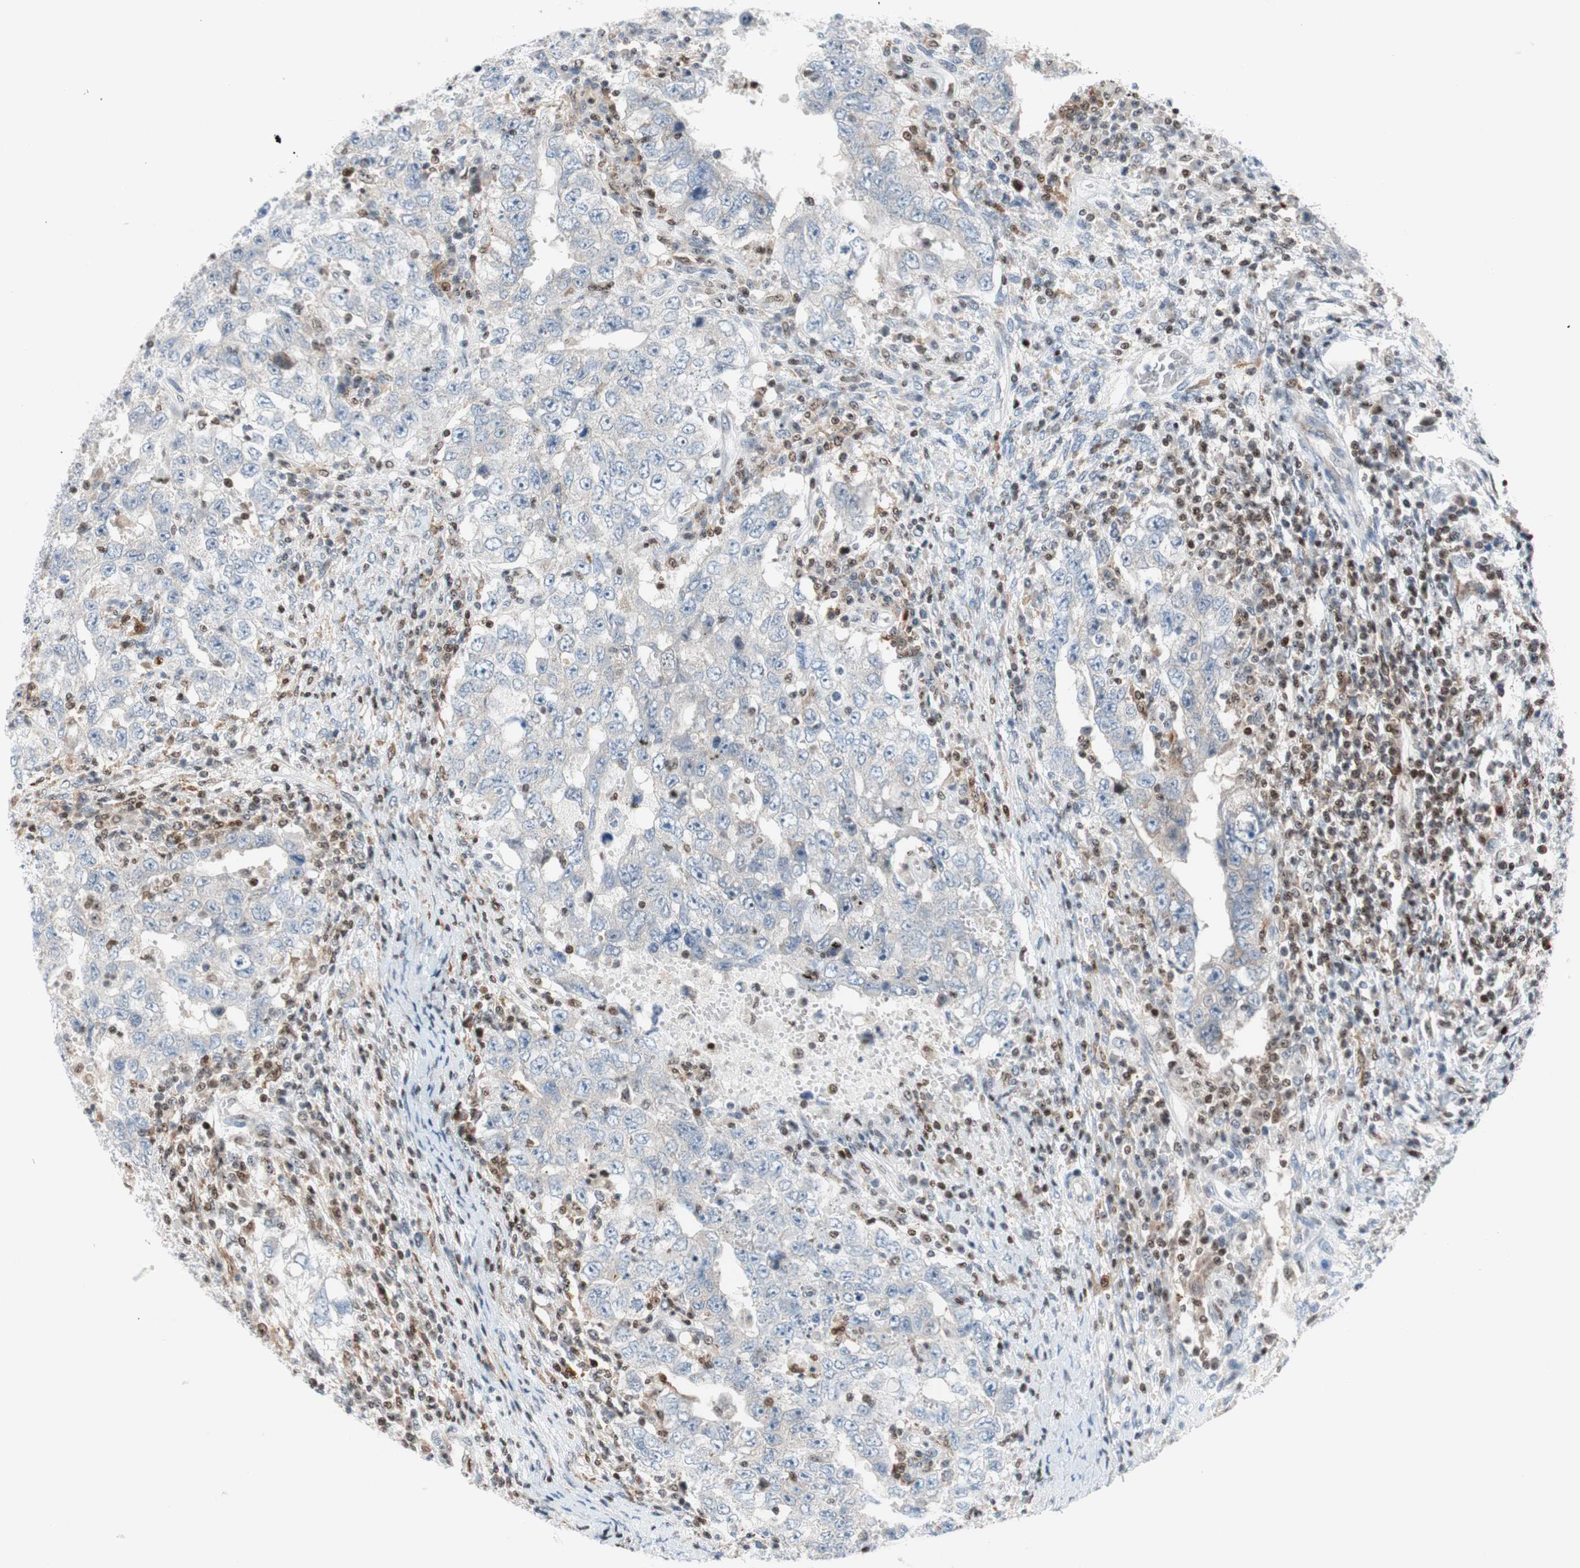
{"staining": {"intensity": "negative", "quantity": "none", "location": "none"}, "tissue": "testis cancer", "cell_type": "Tumor cells", "image_type": "cancer", "snomed": [{"axis": "morphology", "description": "Carcinoma, Embryonal, NOS"}, {"axis": "topography", "description": "Testis"}], "caption": "There is no significant expression in tumor cells of testis cancer (embryonal carcinoma). The staining is performed using DAB (3,3'-diaminobenzidine) brown chromogen with nuclei counter-stained in using hematoxylin.", "gene": "RGS10", "patient": {"sex": "male", "age": 26}}